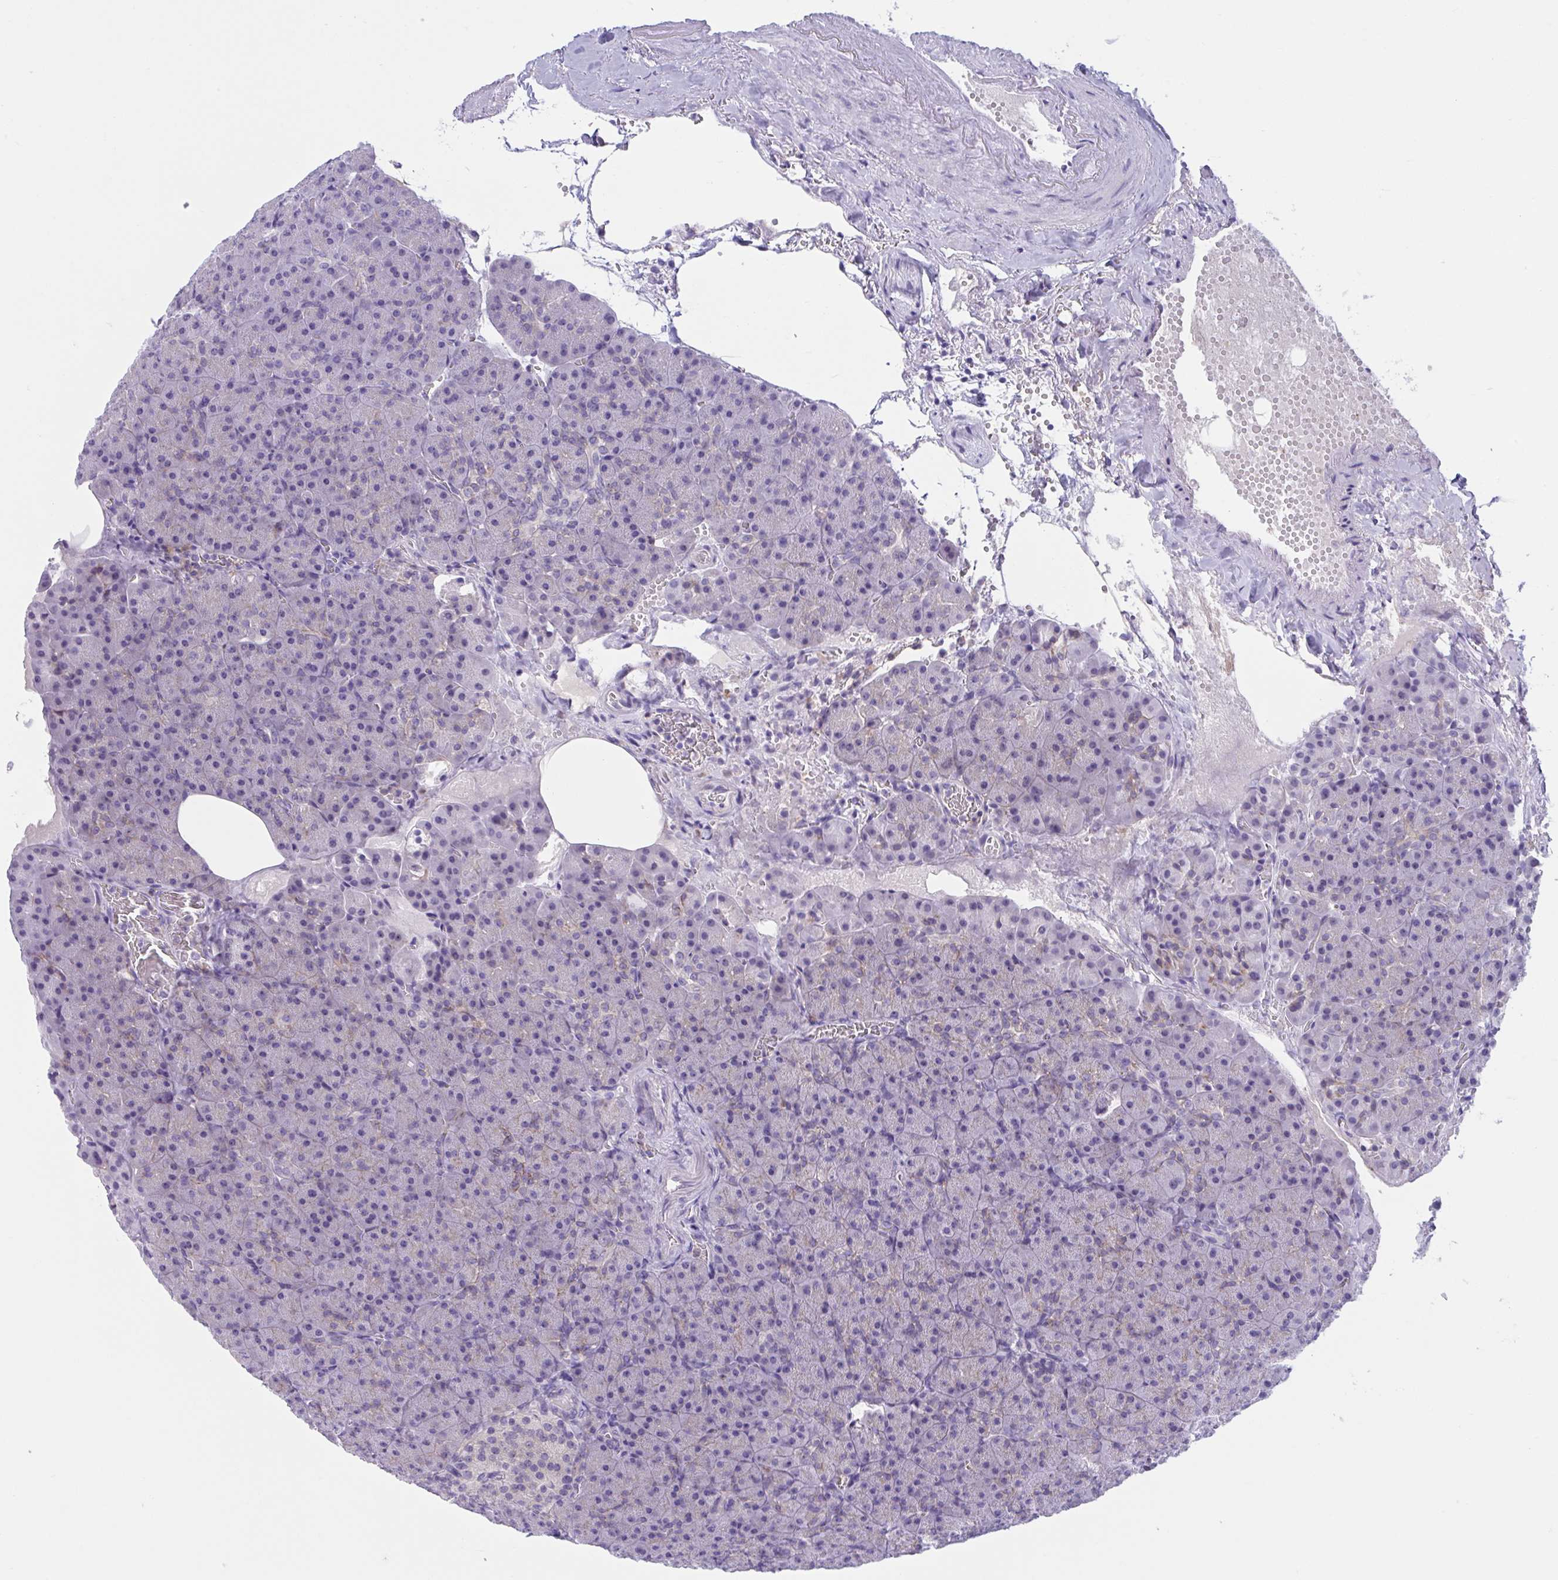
{"staining": {"intensity": "moderate", "quantity": "<25%", "location": "cytoplasmic/membranous"}, "tissue": "pancreas", "cell_type": "Exocrine glandular cells", "image_type": "normal", "snomed": [{"axis": "morphology", "description": "Normal tissue, NOS"}, {"axis": "topography", "description": "Pancreas"}], "caption": "Unremarkable pancreas demonstrates moderate cytoplasmic/membranous staining in approximately <25% of exocrine glandular cells.", "gene": "WNT9B", "patient": {"sex": "female", "age": 74}}